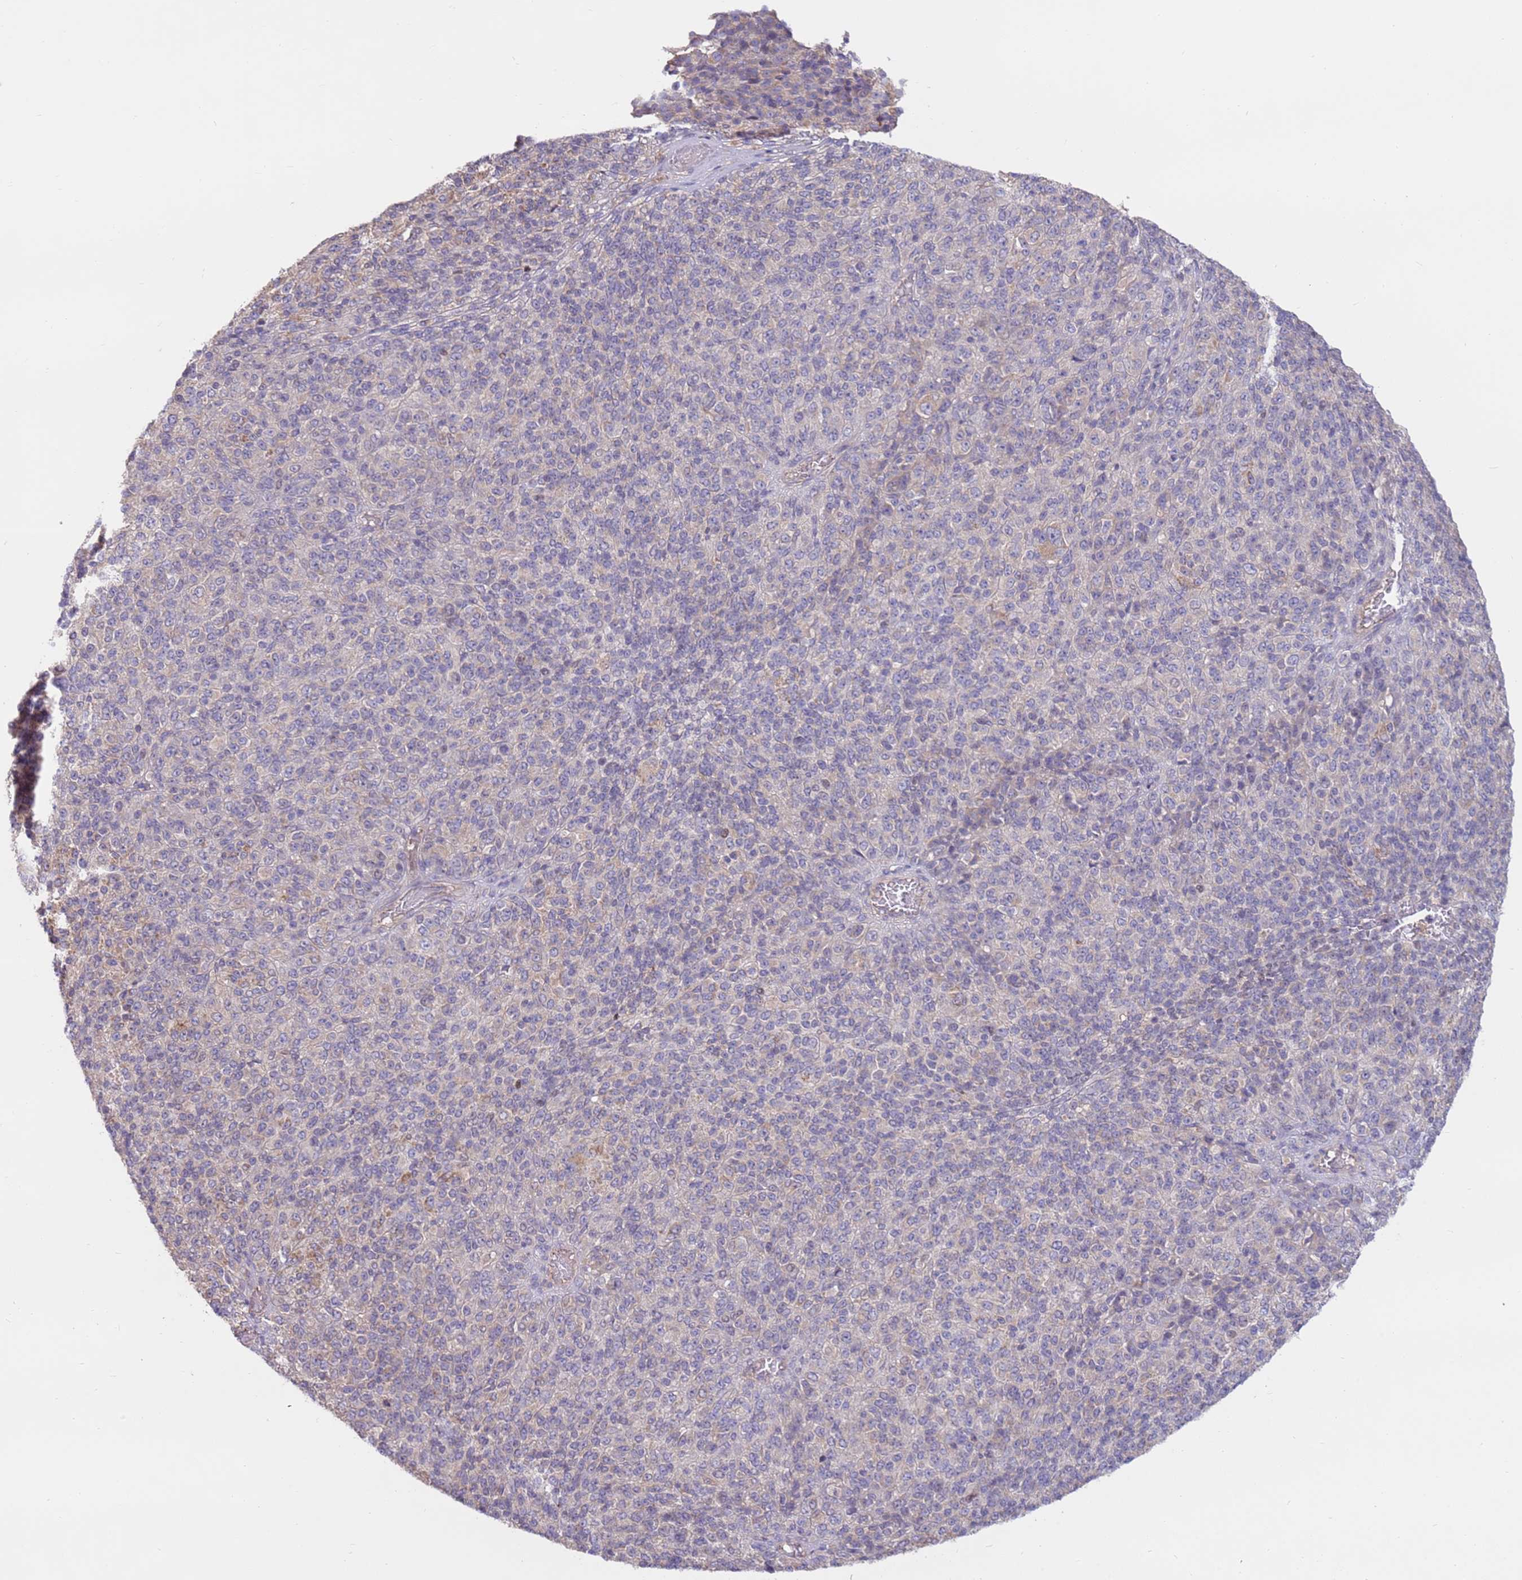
{"staining": {"intensity": "negative", "quantity": "none", "location": "none"}, "tissue": "melanoma", "cell_type": "Tumor cells", "image_type": "cancer", "snomed": [{"axis": "morphology", "description": "Malignant melanoma, Metastatic site"}, {"axis": "topography", "description": "Brain"}], "caption": "Tumor cells are negative for protein expression in human melanoma.", "gene": "EVA1B", "patient": {"sex": "female", "age": 56}}